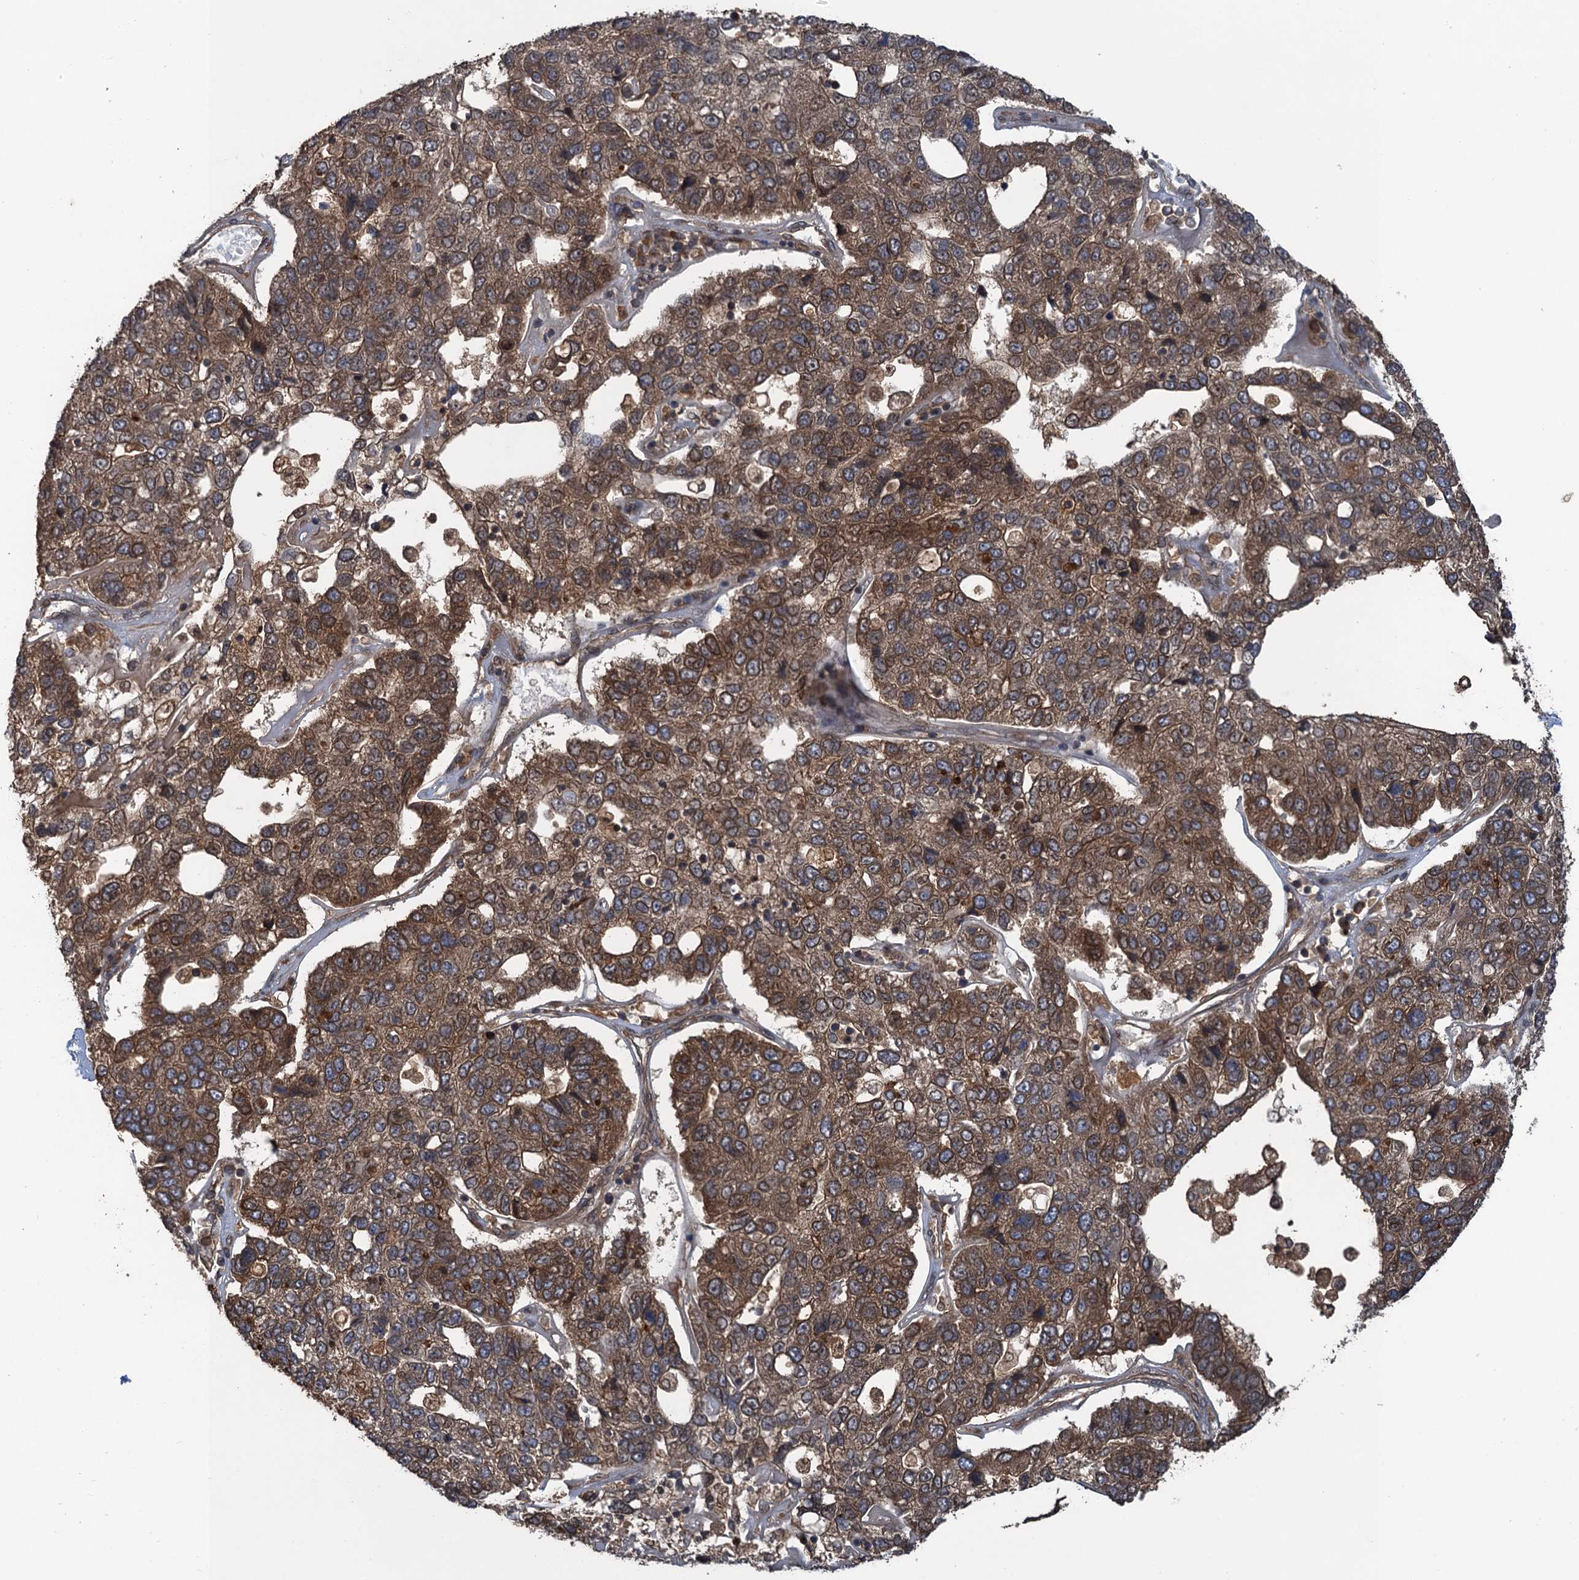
{"staining": {"intensity": "moderate", "quantity": ">75%", "location": "cytoplasmic/membranous"}, "tissue": "pancreatic cancer", "cell_type": "Tumor cells", "image_type": "cancer", "snomed": [{"axis": "morphology", "description": "Adenocarcinoma, NOS"}, {"axis": "topography", "description": "Pancreas"}], "caption": "DAB immunohistochemical staining of human pancreatic cancer (adenocarcinoma) demonstrates moderate cytoplasmic/membranous protein expression in approximately >75% of tumor cells.", "gene": "GLE1", "patient": {"sex": "female", "age": 61}}